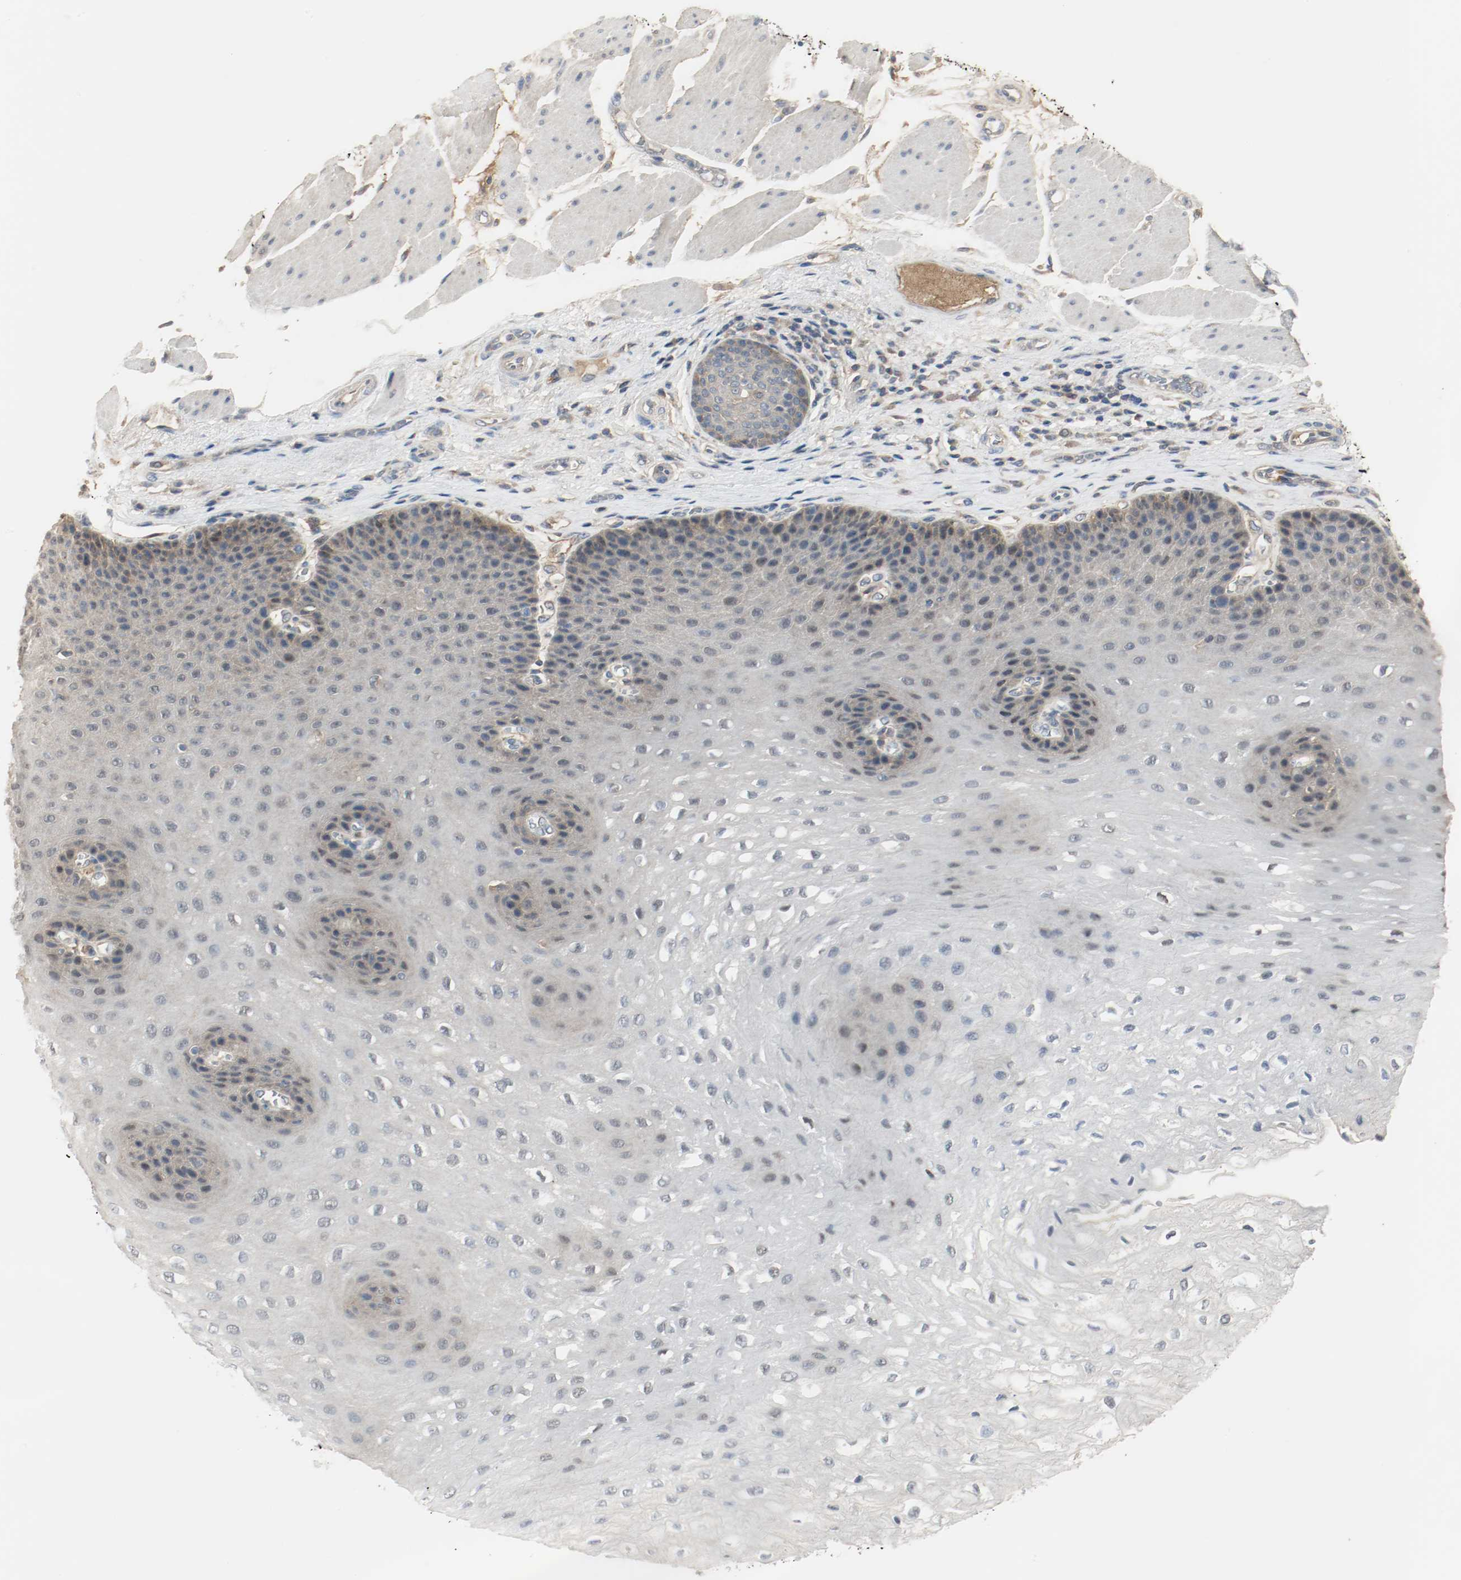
{"staining": {"intensity": "weak", "quantity": "<25%", "location": "cytoplasmic/membranous"}, "tissue": "esophagus", "cell_type": "Squamous epithelial cells", "image_type": "normal", "snomed": [{"axis": "morphology", "description": "Normal tissue, NOS"}, {"axis": "topography", "description": "Esophagus"}], "caption": "Protein analysis of benign esophagus exhibits no significant positivity in squamous epithelial cells. The staining was performed using DAB to visualize the protein expression in brown, while the nuclei were stained in blue with hematoxylin (Magnification: 20x).", "gene": "MELTF", "patient": {"sex": "female", "age": 72}}